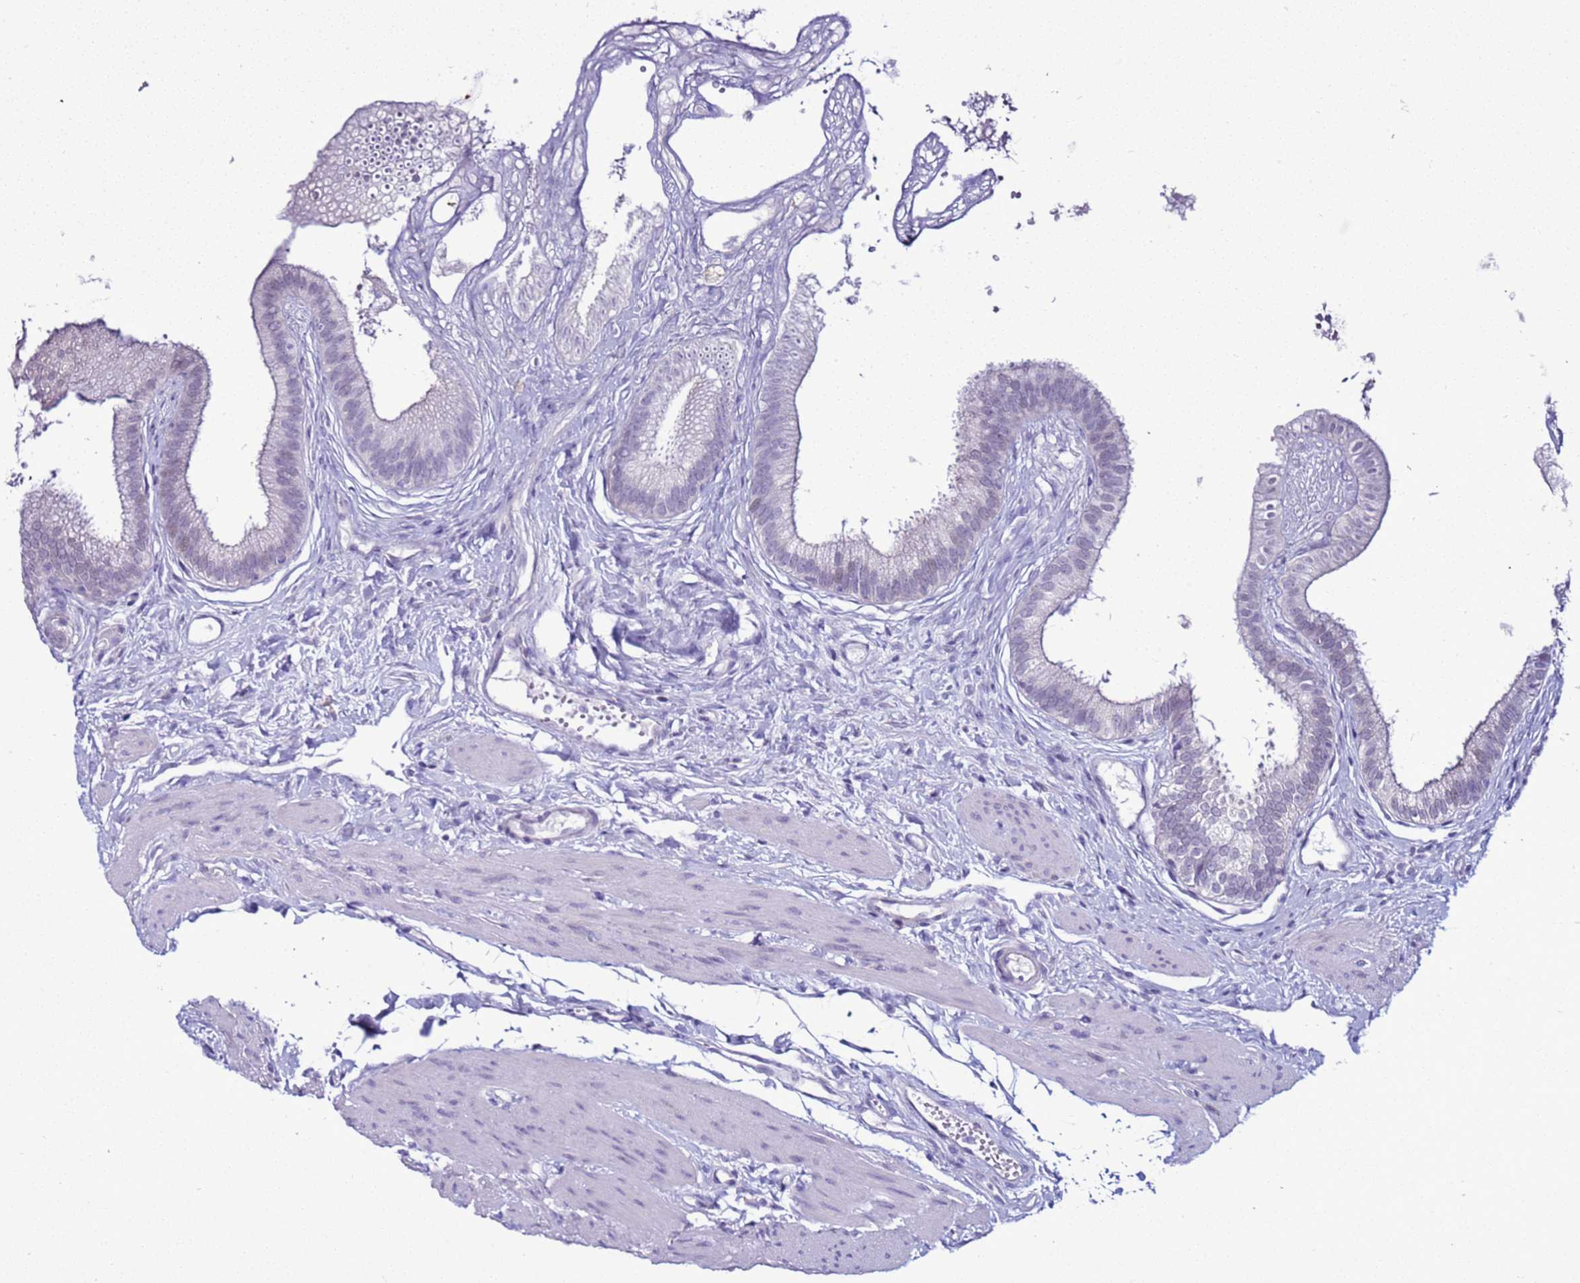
{"staining": {"intensity": "negative", "quantity": "none", "location": "none"}, "tissue": "gallbladder", "cell_type": "Glandular cells", "image_type": "normal", "snomed": [{"axis": "morphology", "description": "Normal tissue, NOS"}, {"axis": "topography", "description": "Gallbladder"}], "caption": "Gallbladder was stained to show a protein in brown. There is no significant expression in glandular cells. (DAB IHC with hematoxylin counter stain).", "gene": "LRRC10B", "patient": {"sex": "female", "age": 54}}